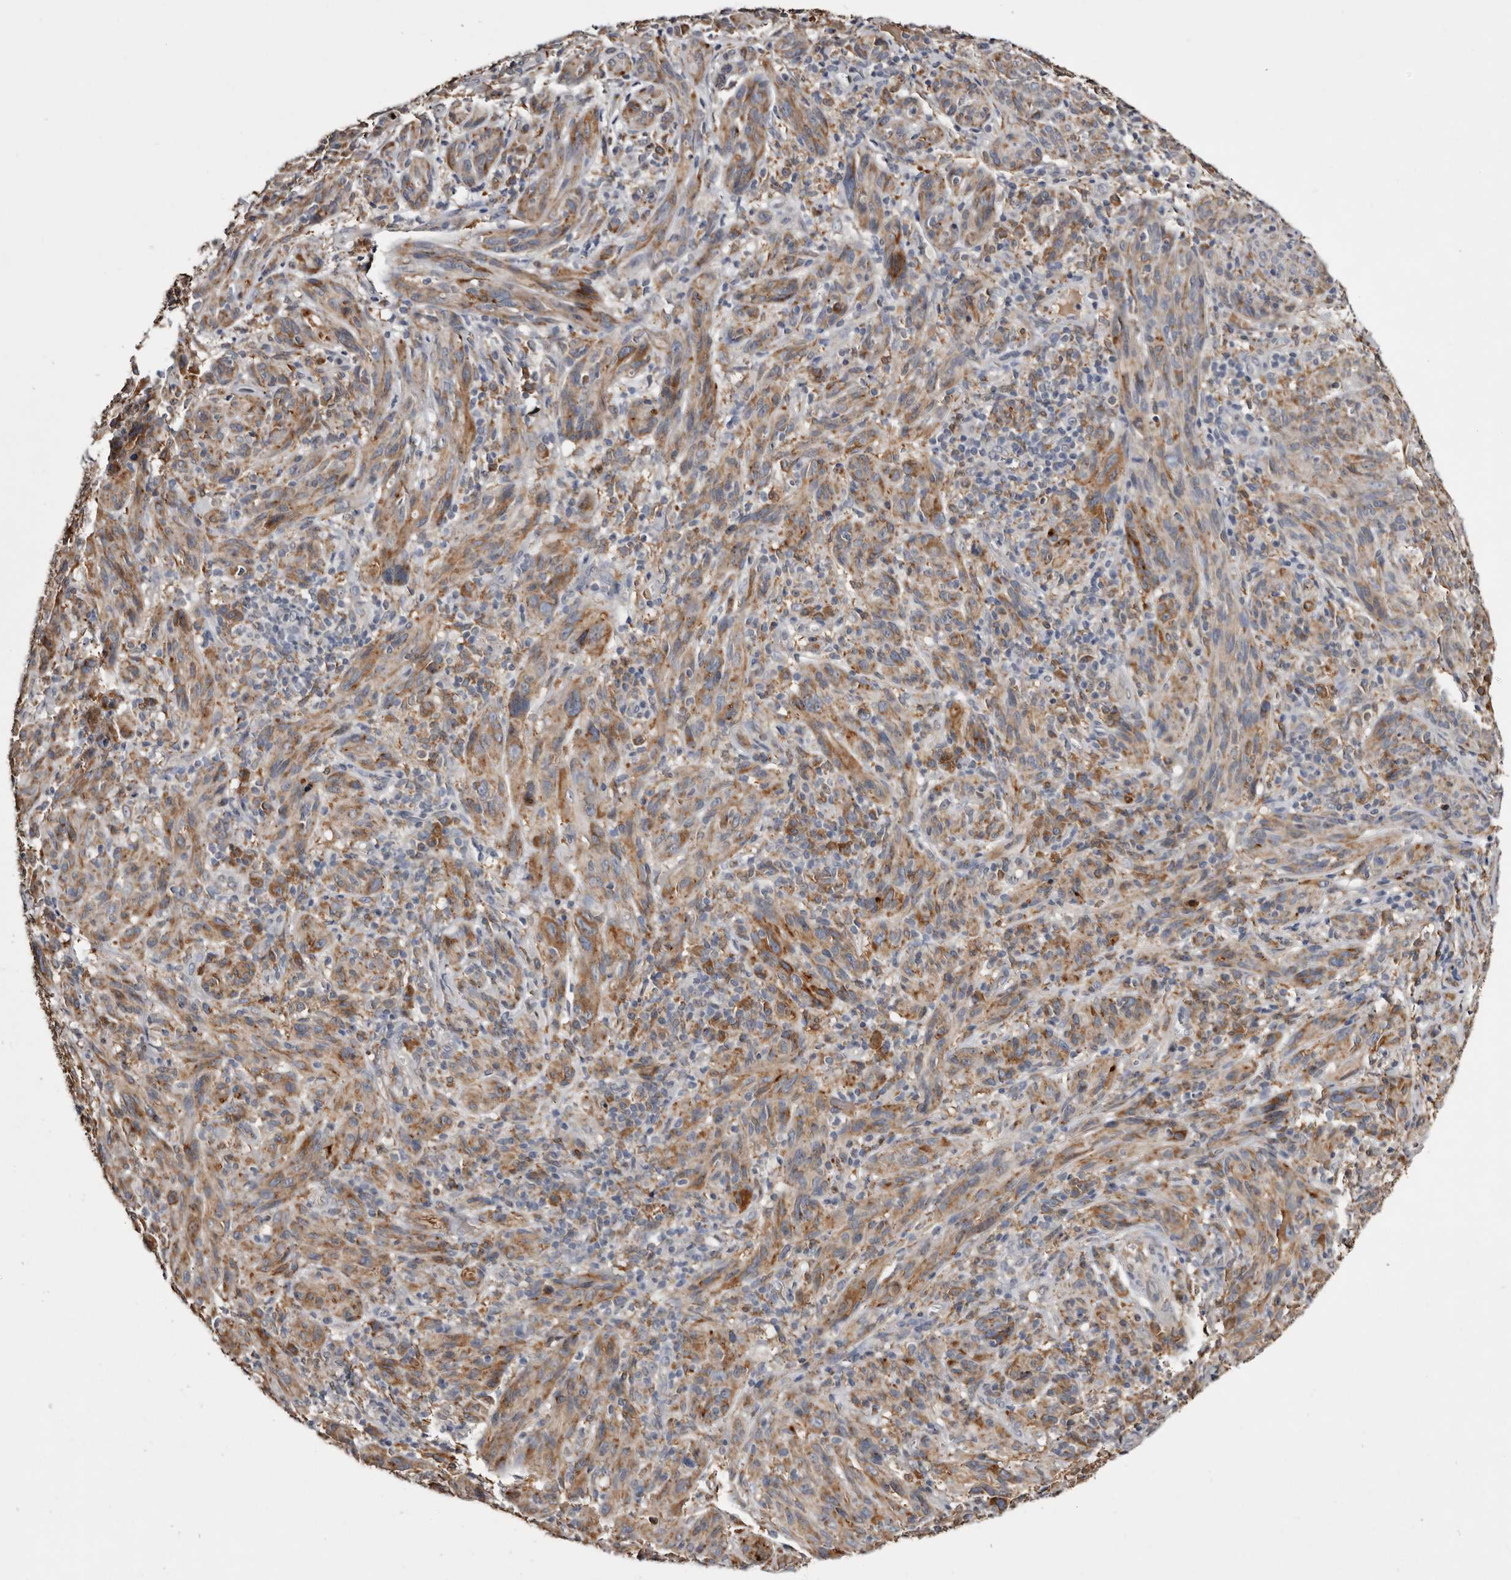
{"staining": {"intensity": "moderate", "quantity": ">75%", "location": "cytoplasmic/membranous"}, "tissue": "melanoma", "cell_type": "Tumor cells", "image_type": "cancer", "snomed": [{"axis": "morphology", "description": "Malignant melanoma, NOS"}, {"axis": "topography", "description": "Skin of head"}], "caption": "Protein analysis of malignant melanoma tissue displays moderate cytoplasmic/membranous expression in approximately >75% of tumor cells. (DAB (3,3'-diaminobenzidine) IHC with brightfield microscopy, high magnification).", "gene": "INKA2", "patient": {"sex": "male", "age": 96}}